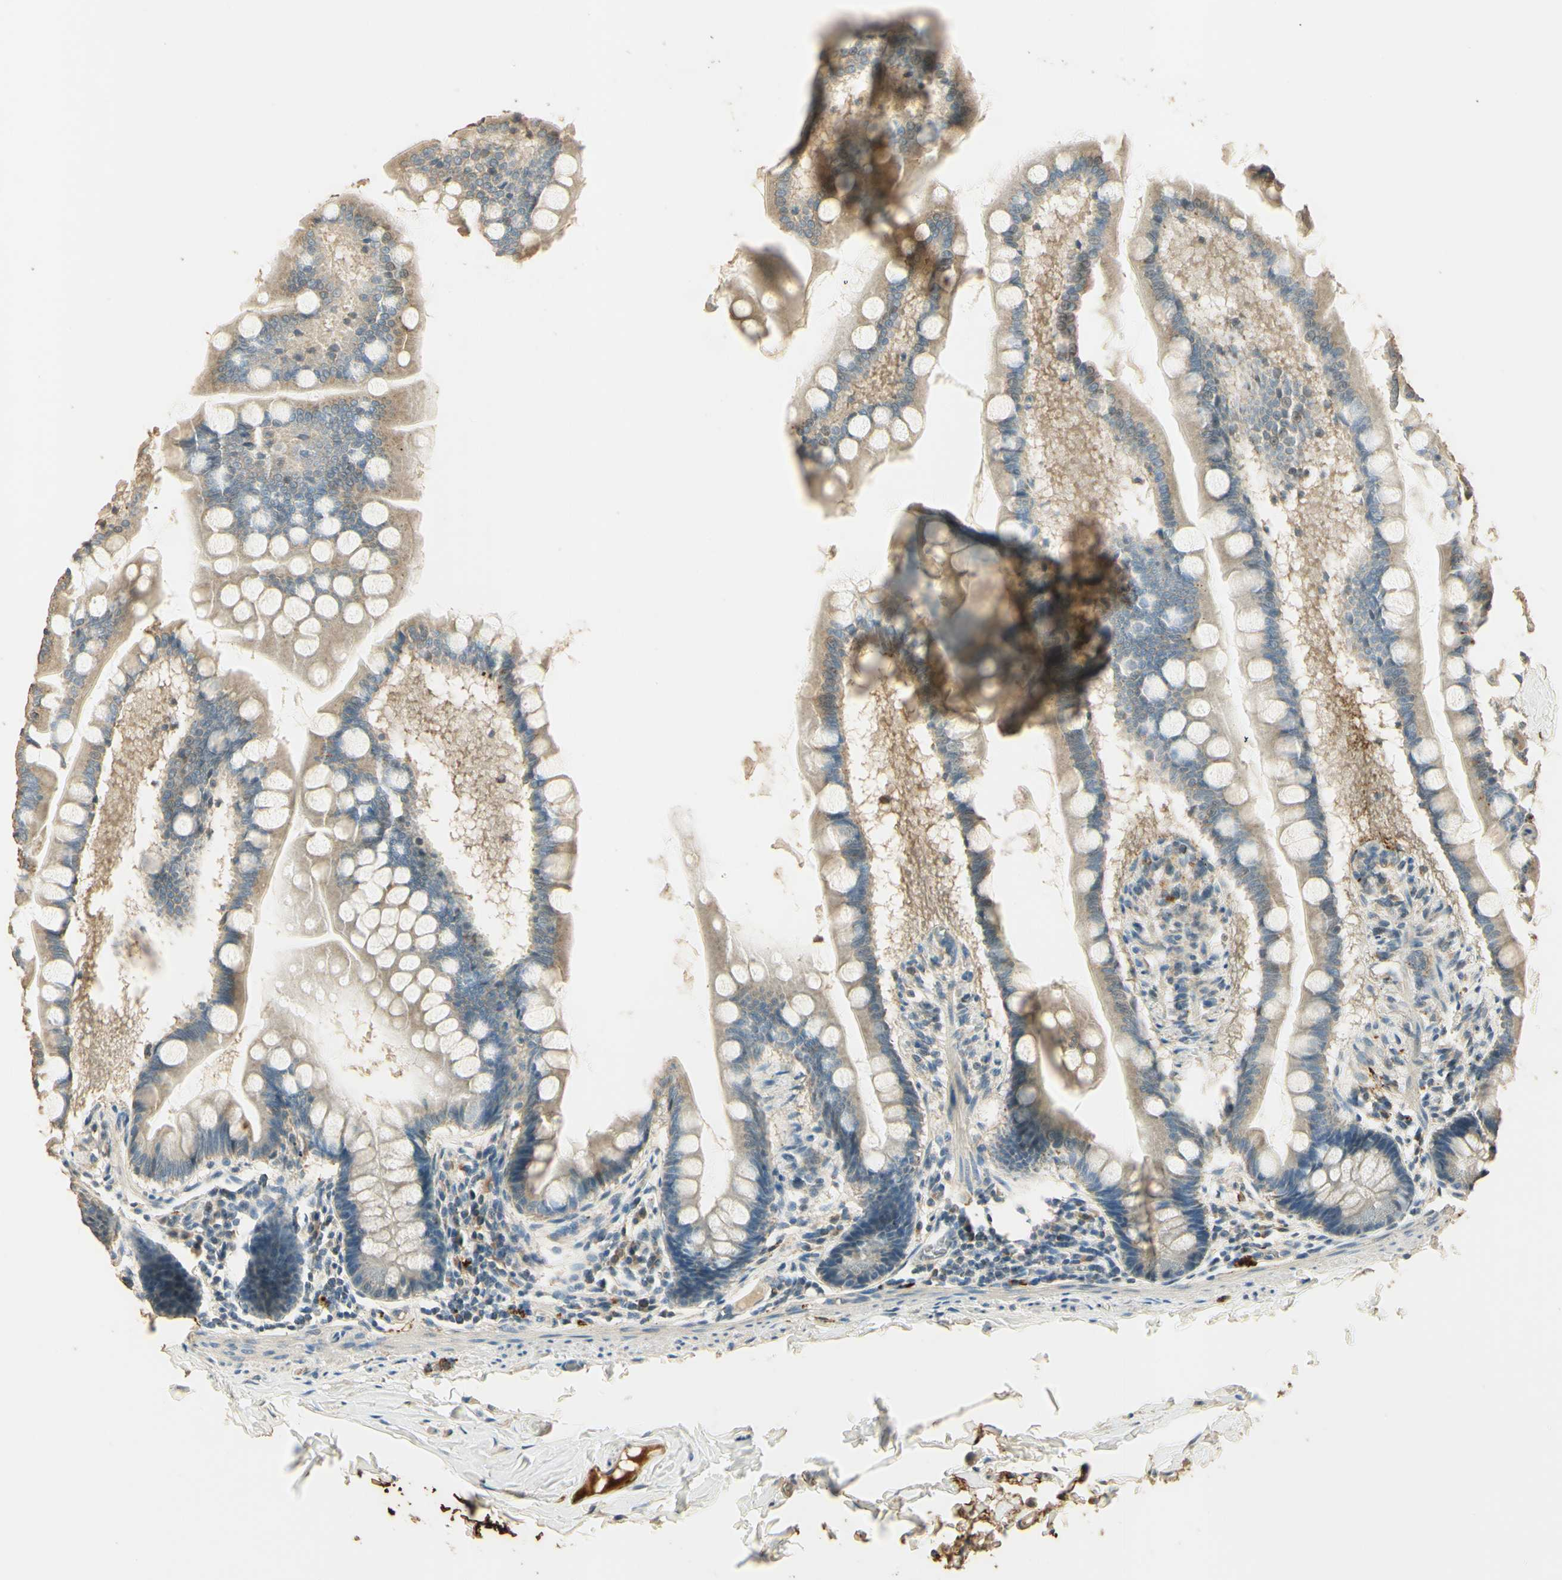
{"staining": {"intensity": "weak", "quantity": ">75%", "location": "cytoplasmic/membranous"}, "tissue": "small intestine", "cell_type": "Glandular cells", "image_type": "normal", "snomed": [{"axis": "morphology", "description": "Normal tissue, NOS"}, {"axis": "topography", "description": "Small intestine"}], "caption": "This photomicrograph reveals IHC staining of unremarkable human small intestine, with low weak cytoplasmic/membranous staining in about >75% of glandular cells.", "gene": "ARHGEF17", "patient": {"sex": "male", "age": 41}}